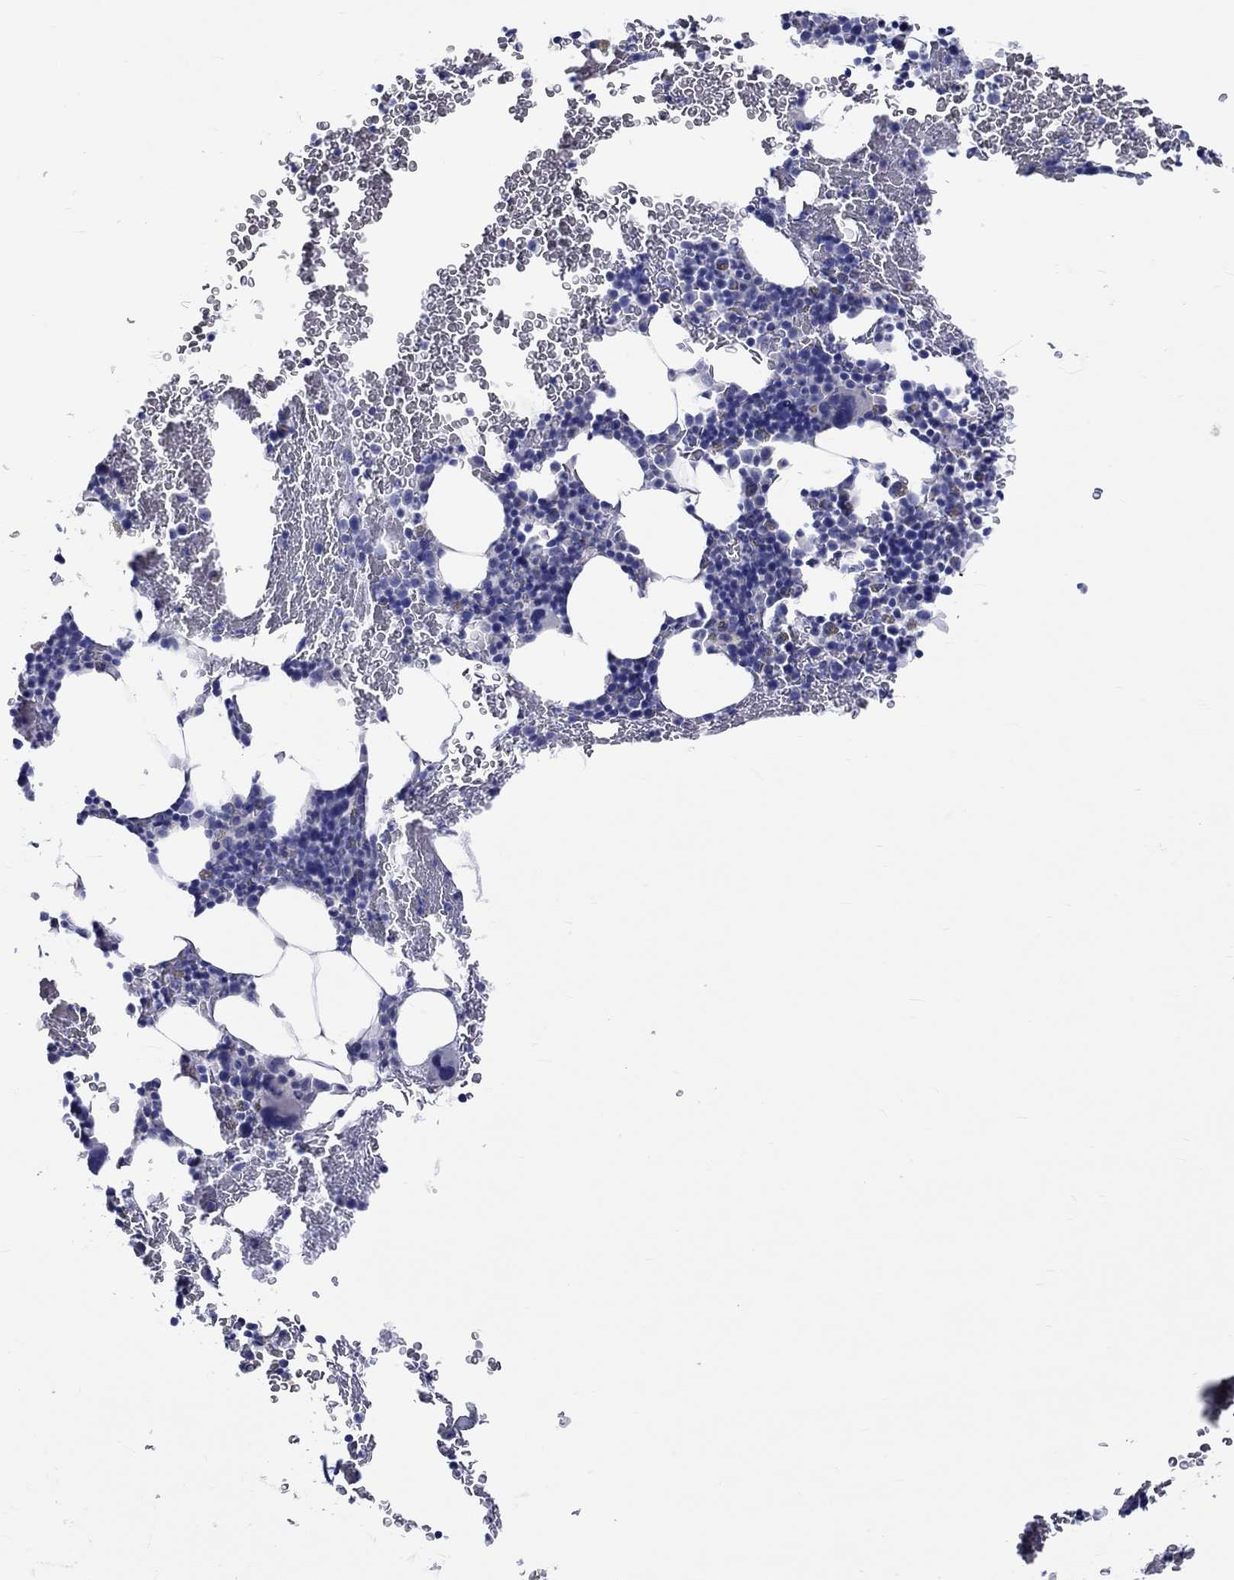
{"staining": {"intensity": "negative", "quantity": "none", "location": "none"}, "tissue": "bone marrow", "cell_type": "Hematopoietic cells", "image_type": "normal", "snomed": [{"axis": "morphology", "description": "Normal tissue, NOS"}, {"axis": "topography", "description": "Bone marrow"}], "caption": "Hematopoietic cells are negative for brown protein staining in unremarkable bone marrow. (DAB (3,3'-diaminobenzidine) immunohistochemistry visualized using brightfield microscopy, high magnification).", "gene": "SH2D7", "patient": {"sex": "male", "age": 64}}